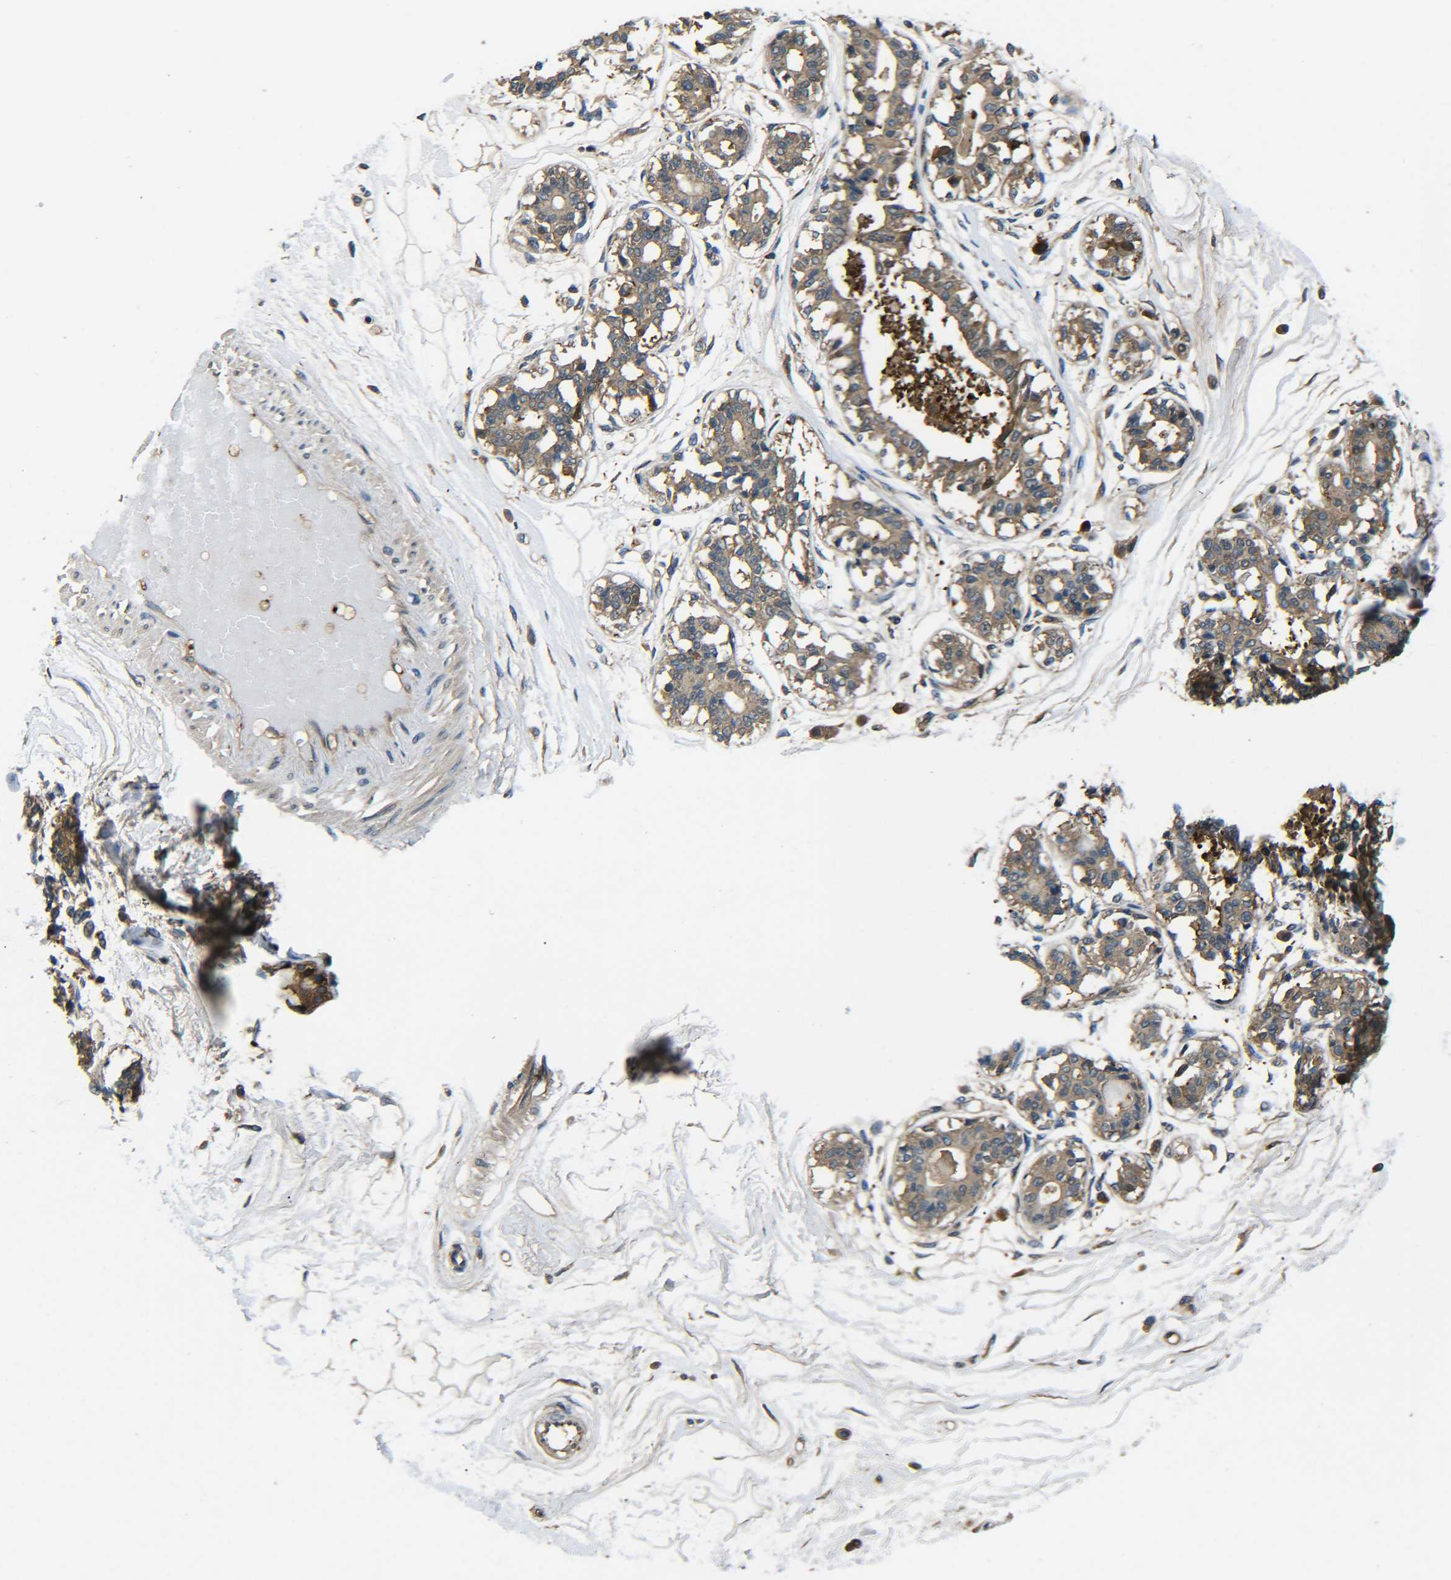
{"staining": {"intensity": "weak", "quantity": ">75%", "location": "cytoplasmic/membranous"}, "tissue": "breast", "cell_type": "Adipocytes", "image_type": "normal", "snomed": [{"axis": "morphology", "description": "Normal tissue, NOS"}, {"axis": "topography", "description": "Breast"}], "caption": "High-power microscopy captured an immunohistochemistry histopathology image of normal breast, revealing weak cytoplasmic/membranous positivity in approximately >75% of adipocytes.", "gene": "PREB", "patient": {"sex": "female", "age": 45}}